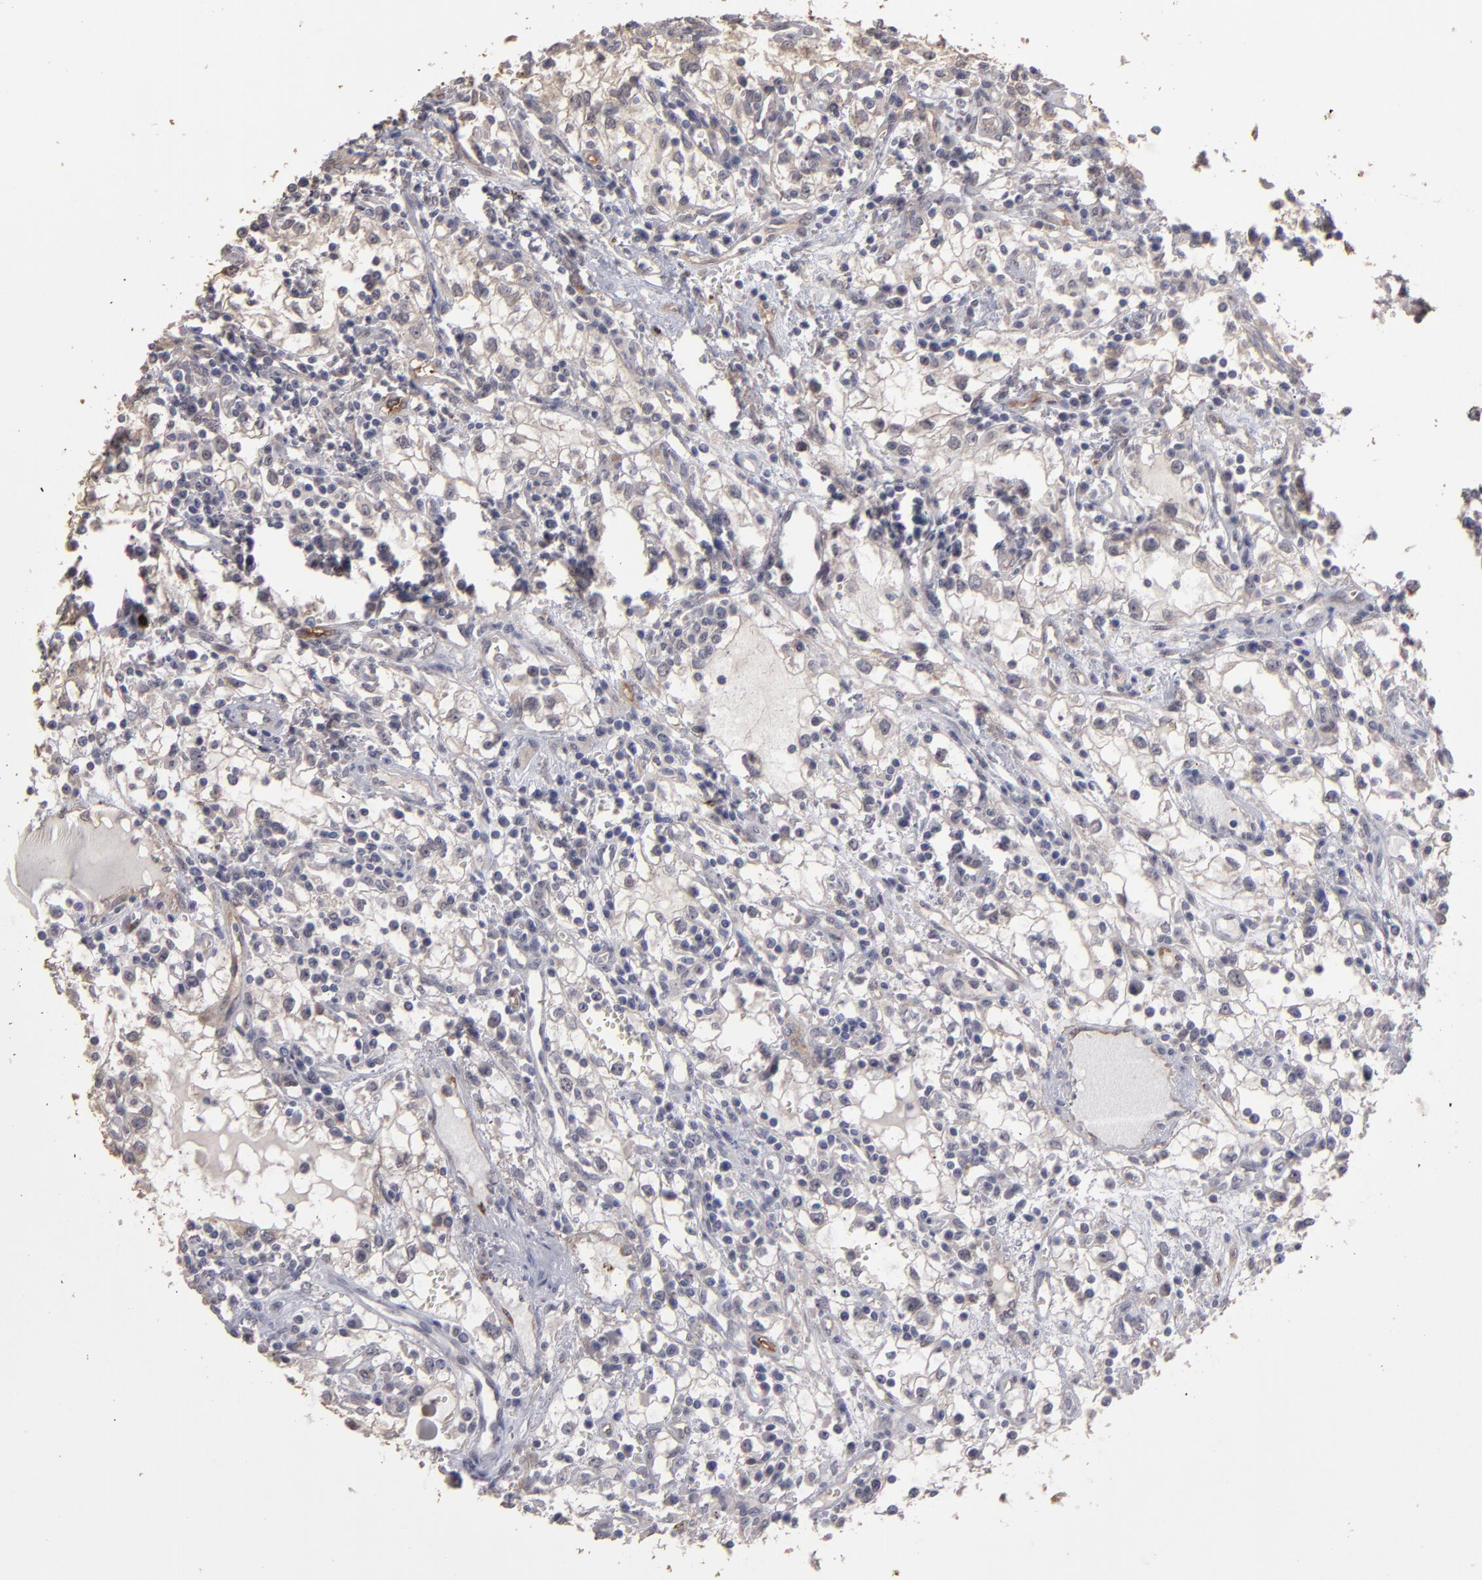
{"staining": {"intensity": "negative", "quantity": "none", "location": "none"}, "tissue": "renal cancer", "cell_type": "Tumor cells", "image_type": "cancer", "snomed": [{"axis": "morphology", "description": "Adenocarcinoma, NOS"}, {"axis": "topography", "description": "Kidney"}], "caption": "Human adenocarcinoma (renal) stained for a protein using immunohistochemistry (IHC) exhibits no expression in tumor cells.", "gene": "CD55", "patient": {"sex": "male", "age": 82}}